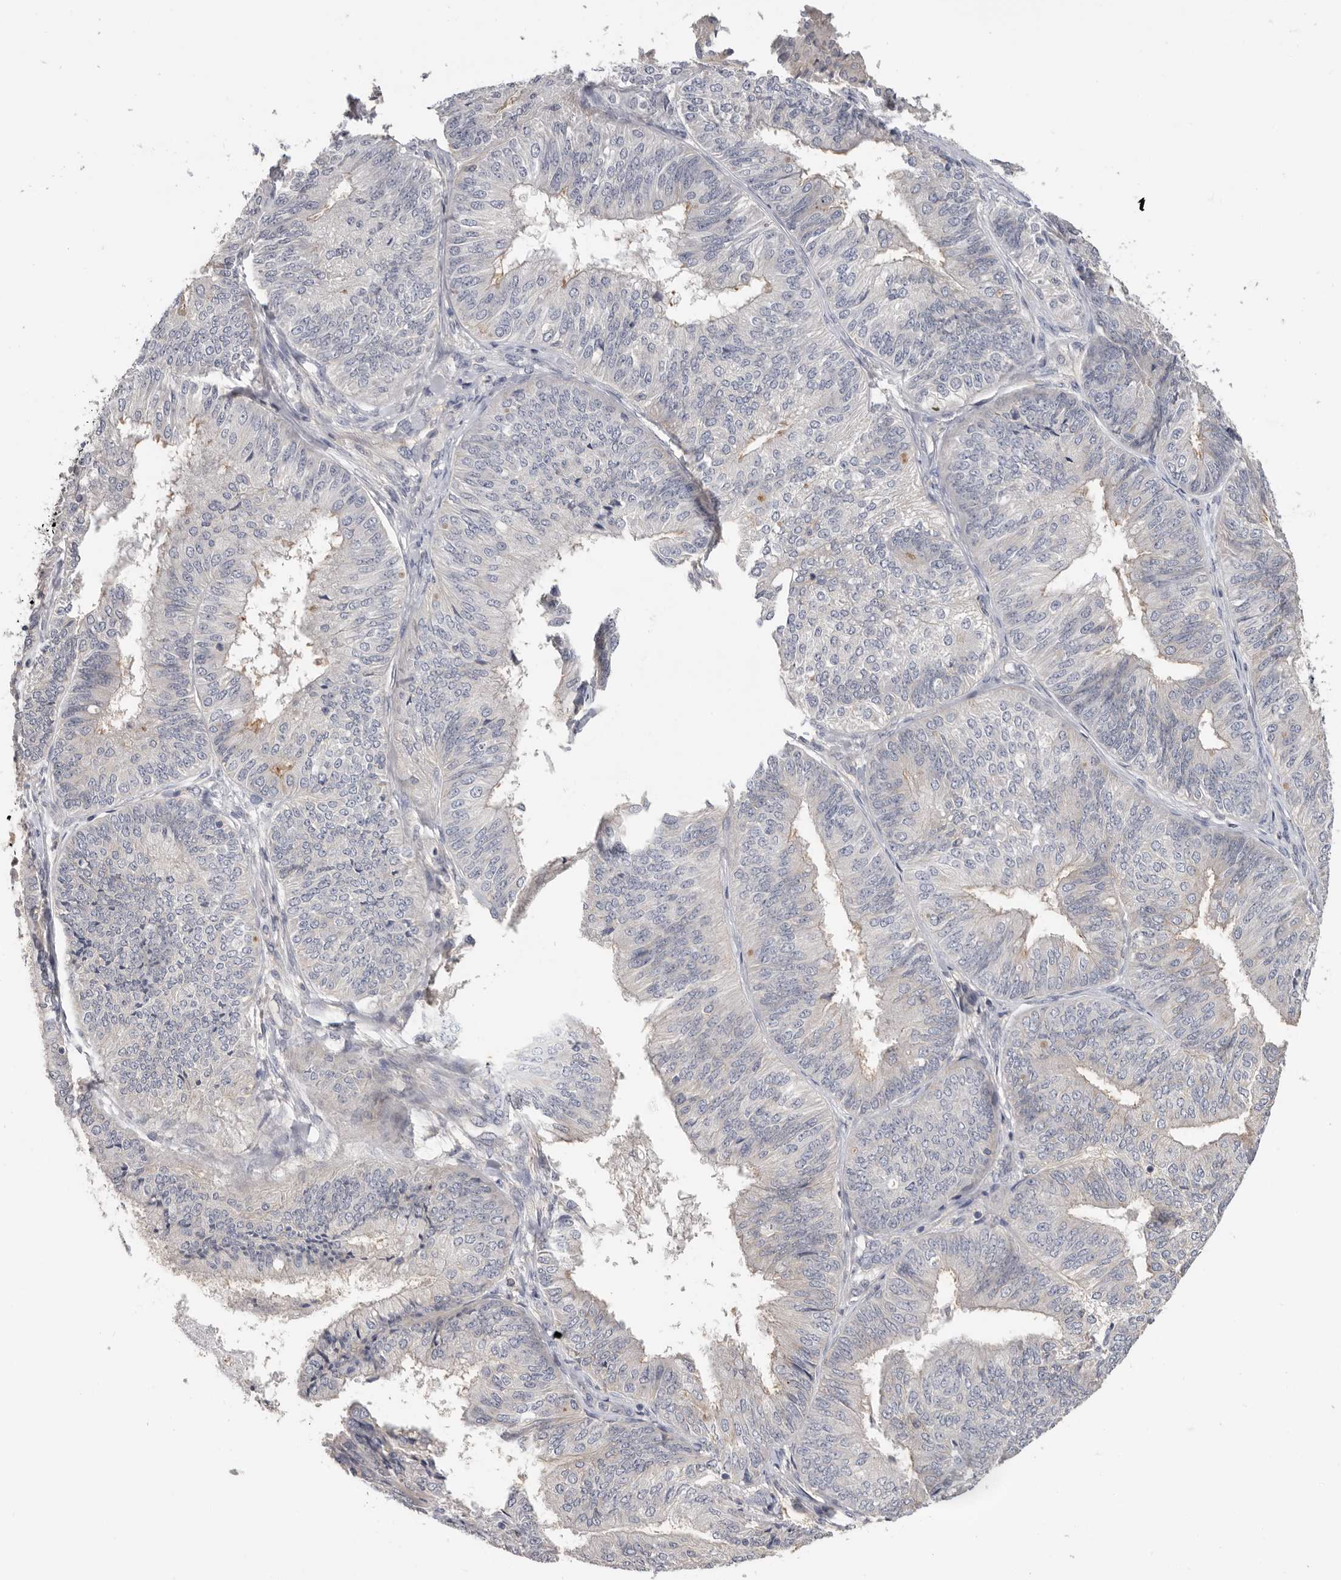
{"staining": {"intensity": "negative", "quantity": "none", "location": "none"}, "tissue": "endometrial cancer", "cell_type": "Tumor cells", "image_type": "cancer", "snomed": [{"axis": "morphology", "description": "Adenocarcinoma, NOS"}, {"axis": "topography", "description": "Endometrium"}], "caption": "Immunohistochemical staining of endometrial cancer (adenocarcinoma) exhibits no significant expression in tumor cells.", "gene": "WDTC1", "patient": {"sex": "female", "age": 58}}